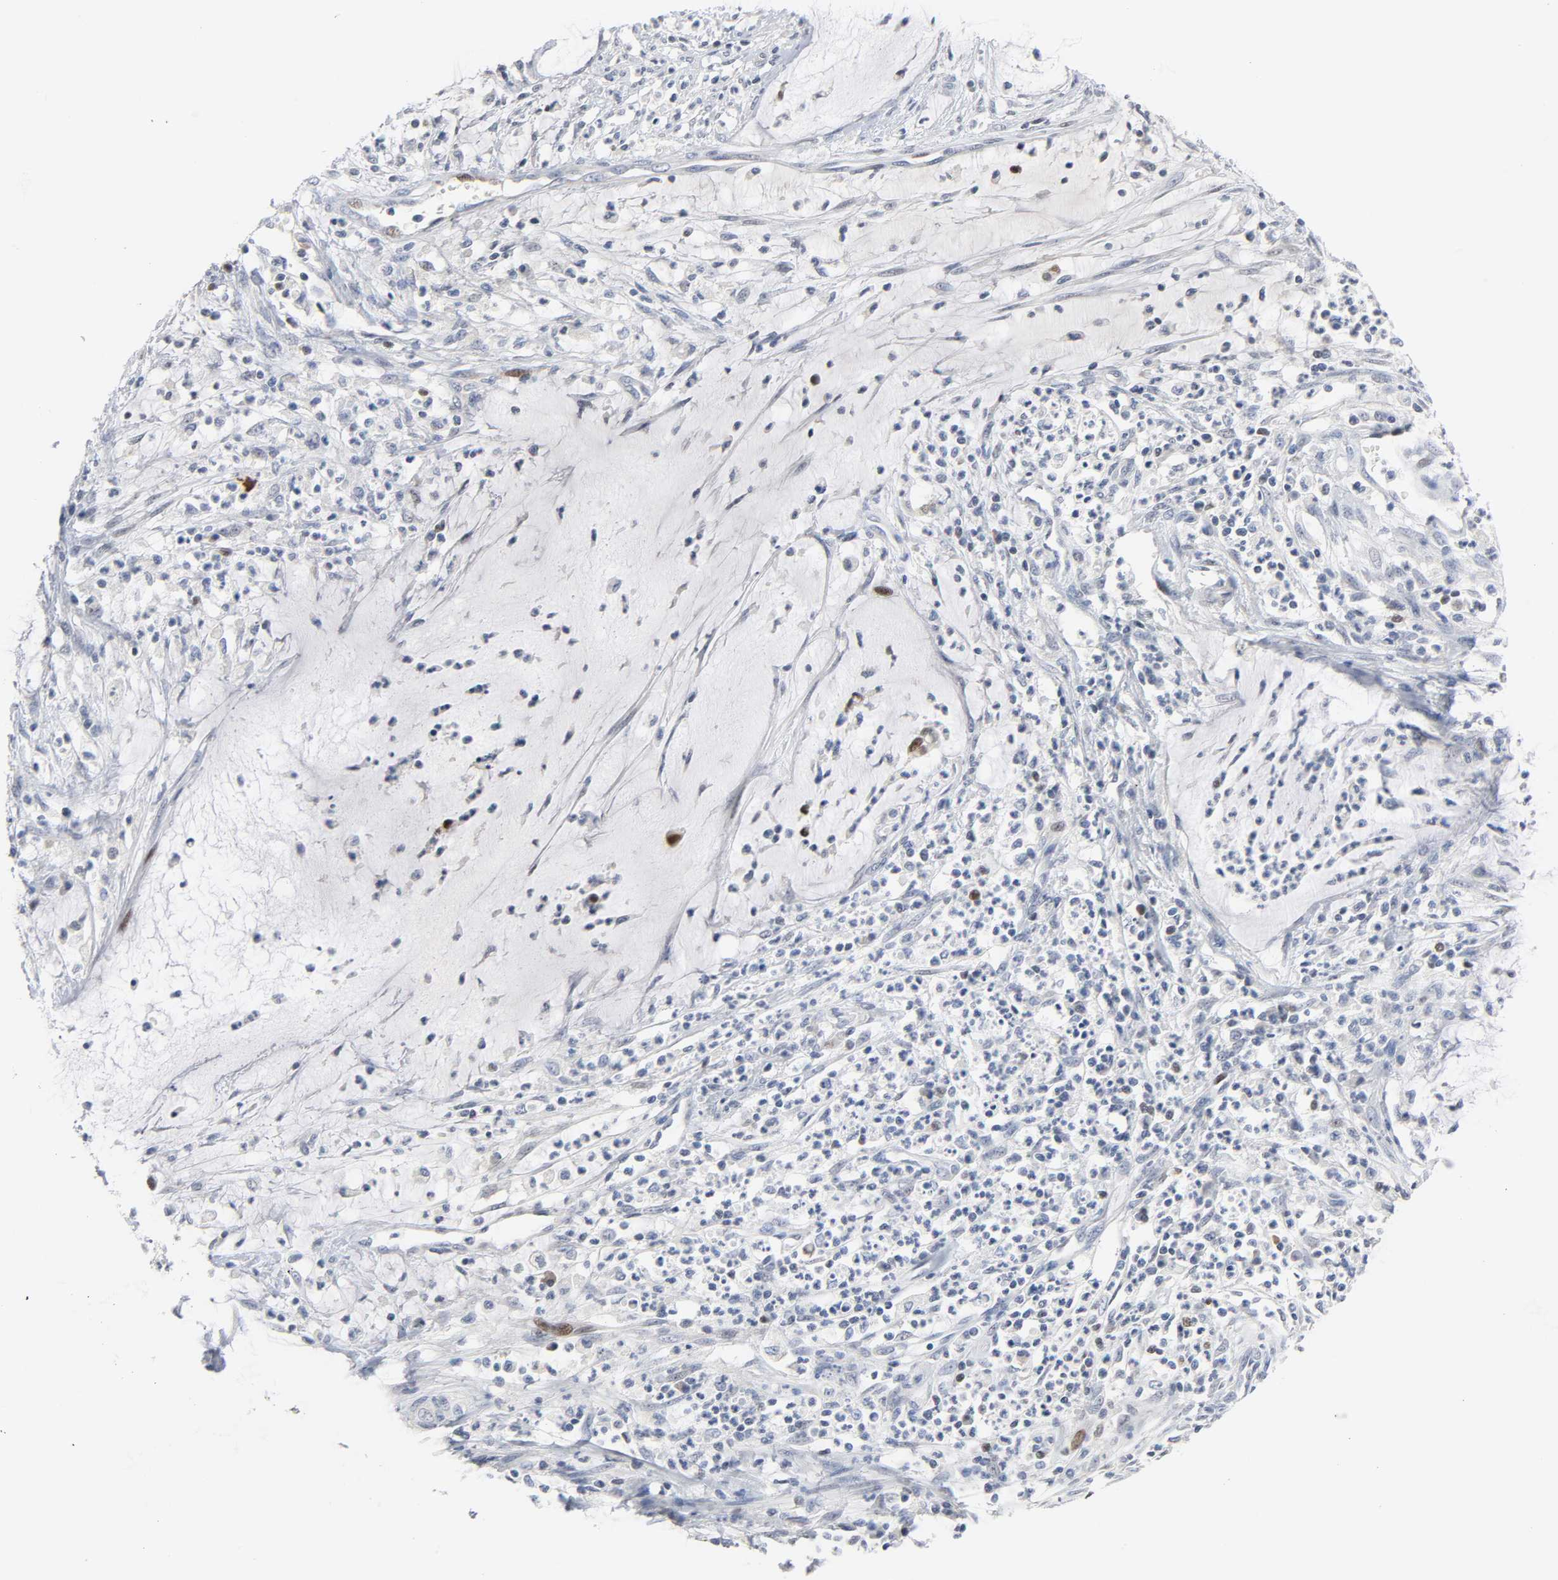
{"staining": {"intensity": "negative", "quantity": "none", "location": "none"}, "tissue": "cervical cancer", "cell_type": "Tumor cells", "image_type": "cancer", "snomed": [{"axis": "morphology", "description": "Adenocarcinoma, NOS"}, {"axis": "topography", "description": "Cervix"}], "caption": "This is an immunohistochemistry image of human adenocarcinoma (cervical). There is no staining in tumor cells.", "gene": "WEE1", "patient": {"sex": "female", "age": 36}}